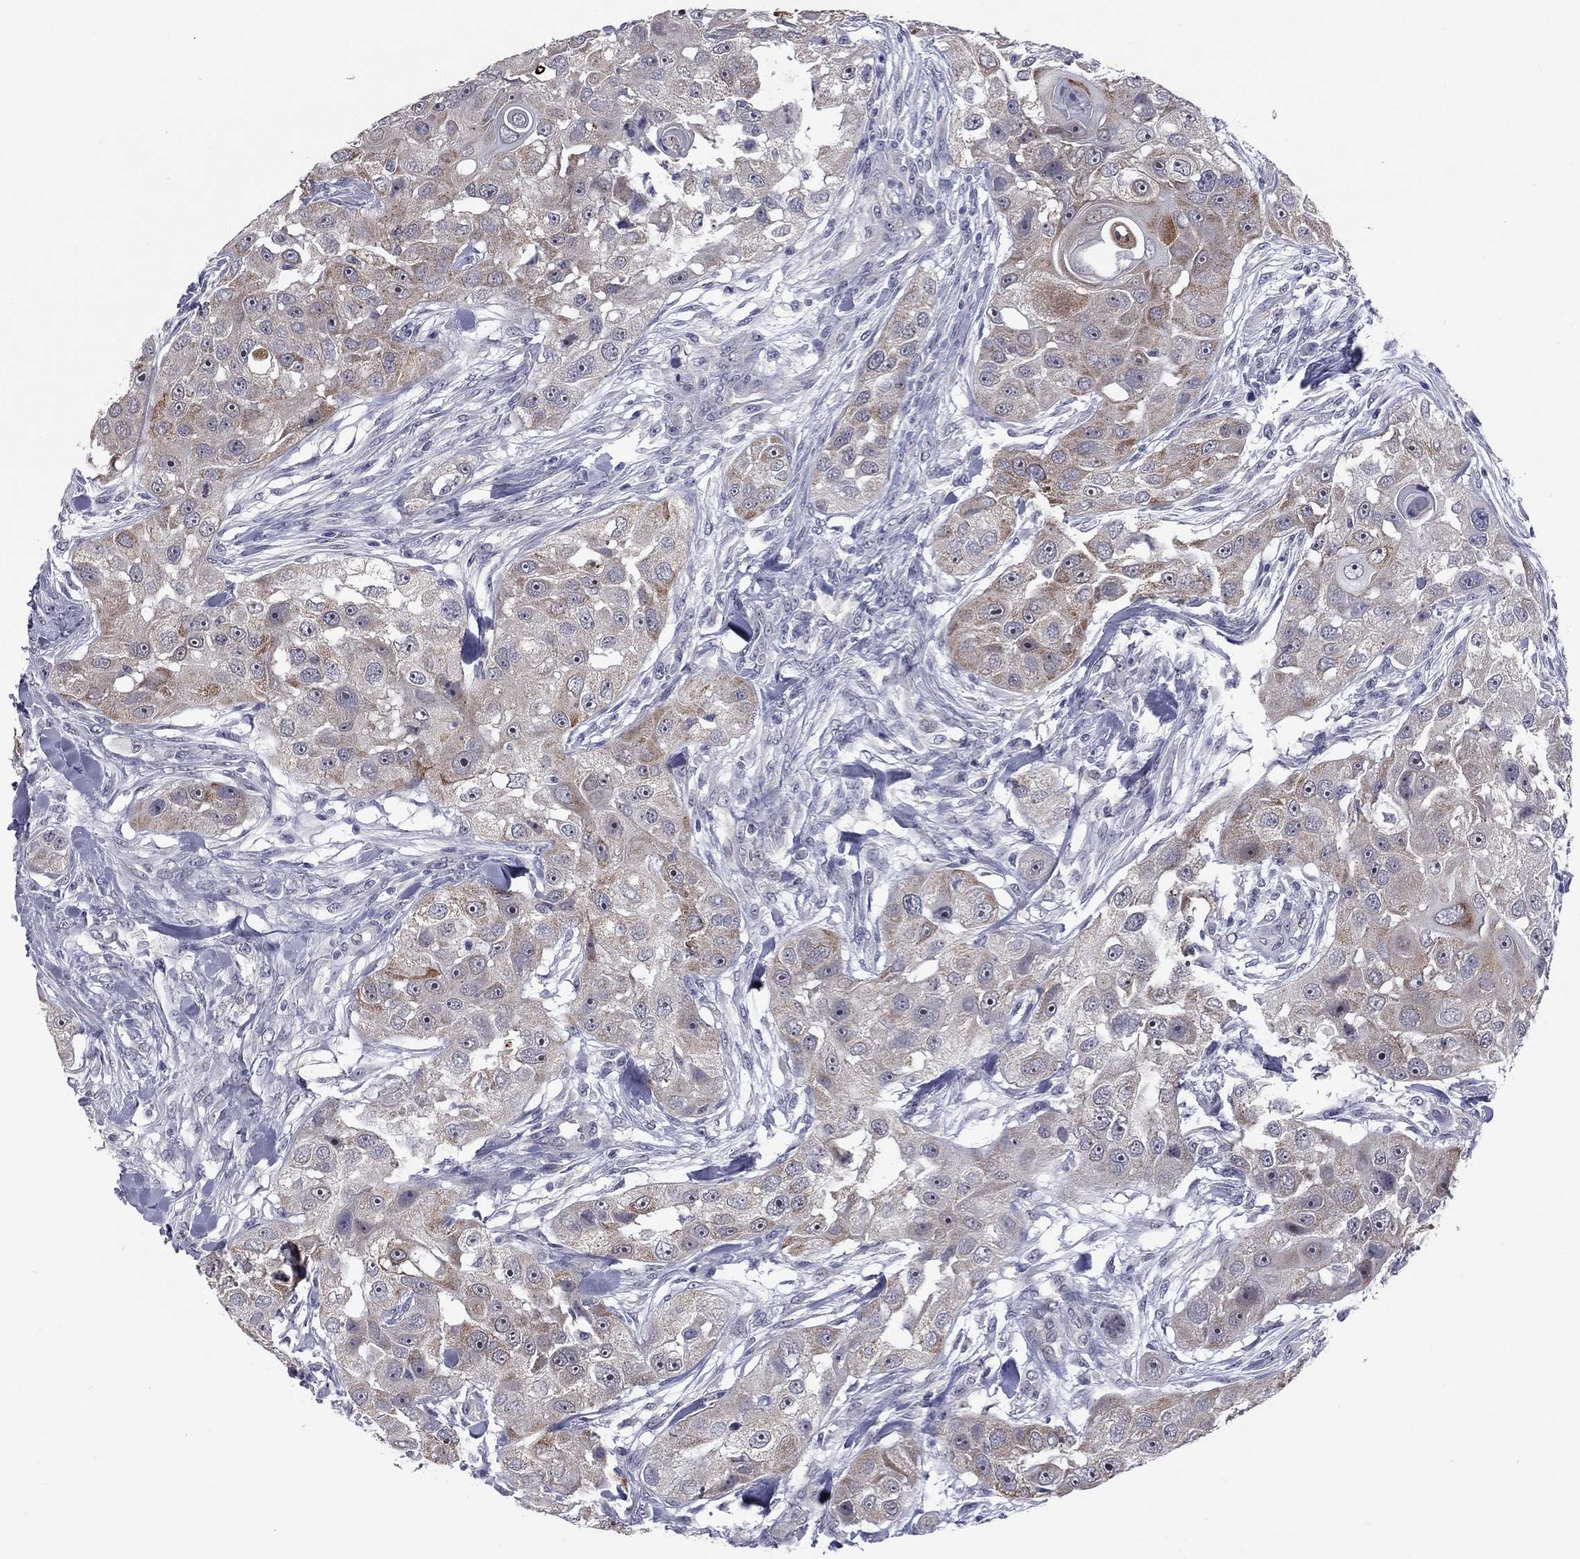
{"staining": {"intensity": "moderate", "quantity": ">75%", "location": "cytoplasmic/membranous"}, "tissue": "head and neck cancer", "cell_type": "Tumor cells", "image_type": "cancer", "snomed": [{"axis": "morphology", "description": "Squamous cell carcinoma, NOS"}, {"axis": "topography", "description": "Head-Neck"}], "caption": "Protein expression analysis of head and neck squamous cell carcinoma exhibits moderate cytoplasmic/membranous staining in approximately >75% of tumor cells.", "gene": "SHOC2", "patient": {"sex": "male", "age": 51}}